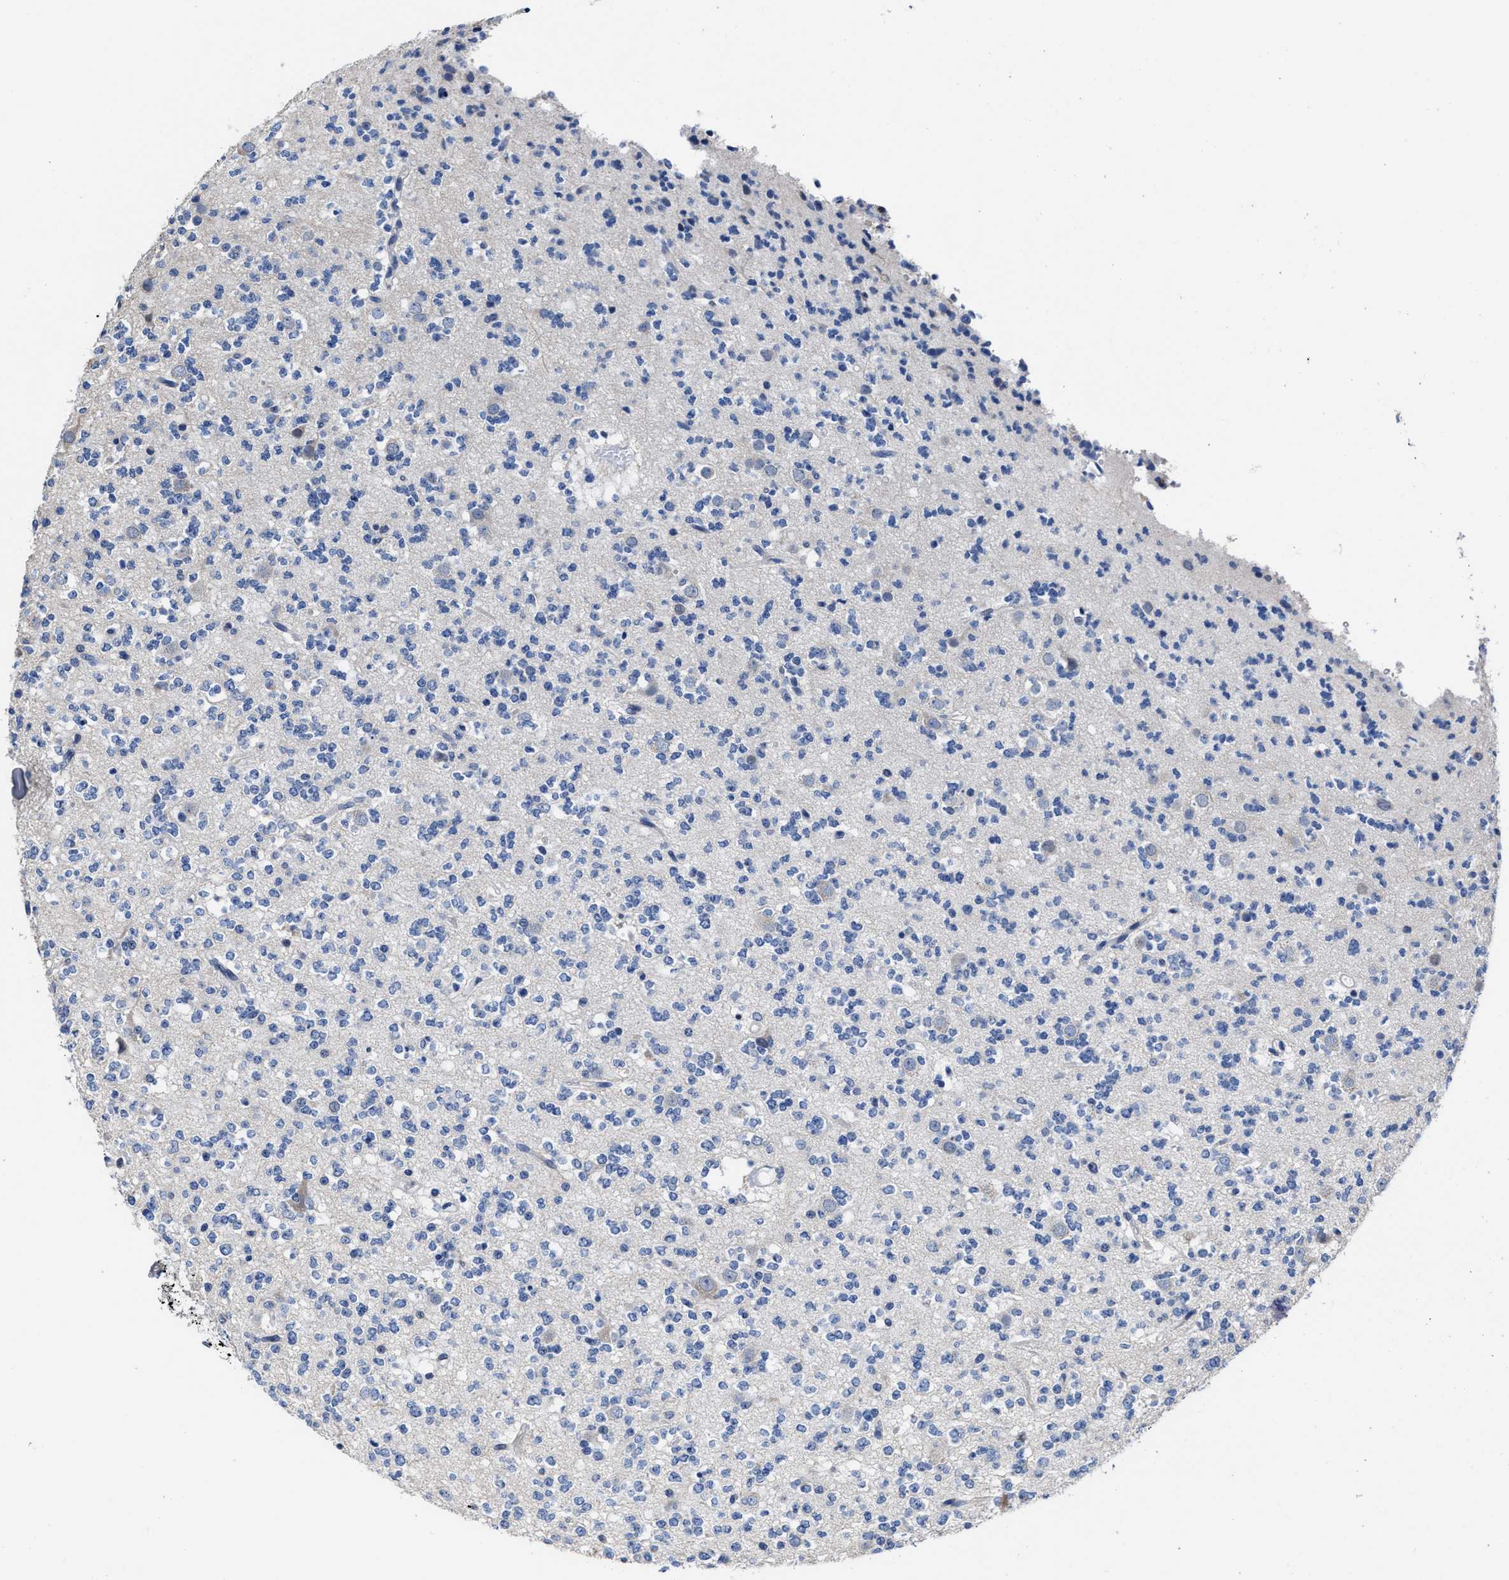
{"staining": {"intensity": "negative", "quantity": "none", "location": "none"}, "tissue": "glioma", "cell_type": "Tumor cells", "image_type": "cancer", "snomed": [{"axis": "morphology", "description": "Glioma, malignant, Low grade"}, {"axis": "topography", "description": "Brain"}], "caption": "The immunohistochemistry histopathology image has no significant expression in tumor cells of malignant glioma (low-grade) tissue.", "gene": "HOOK1", "patient": {"sex": "male", "age": 38}}